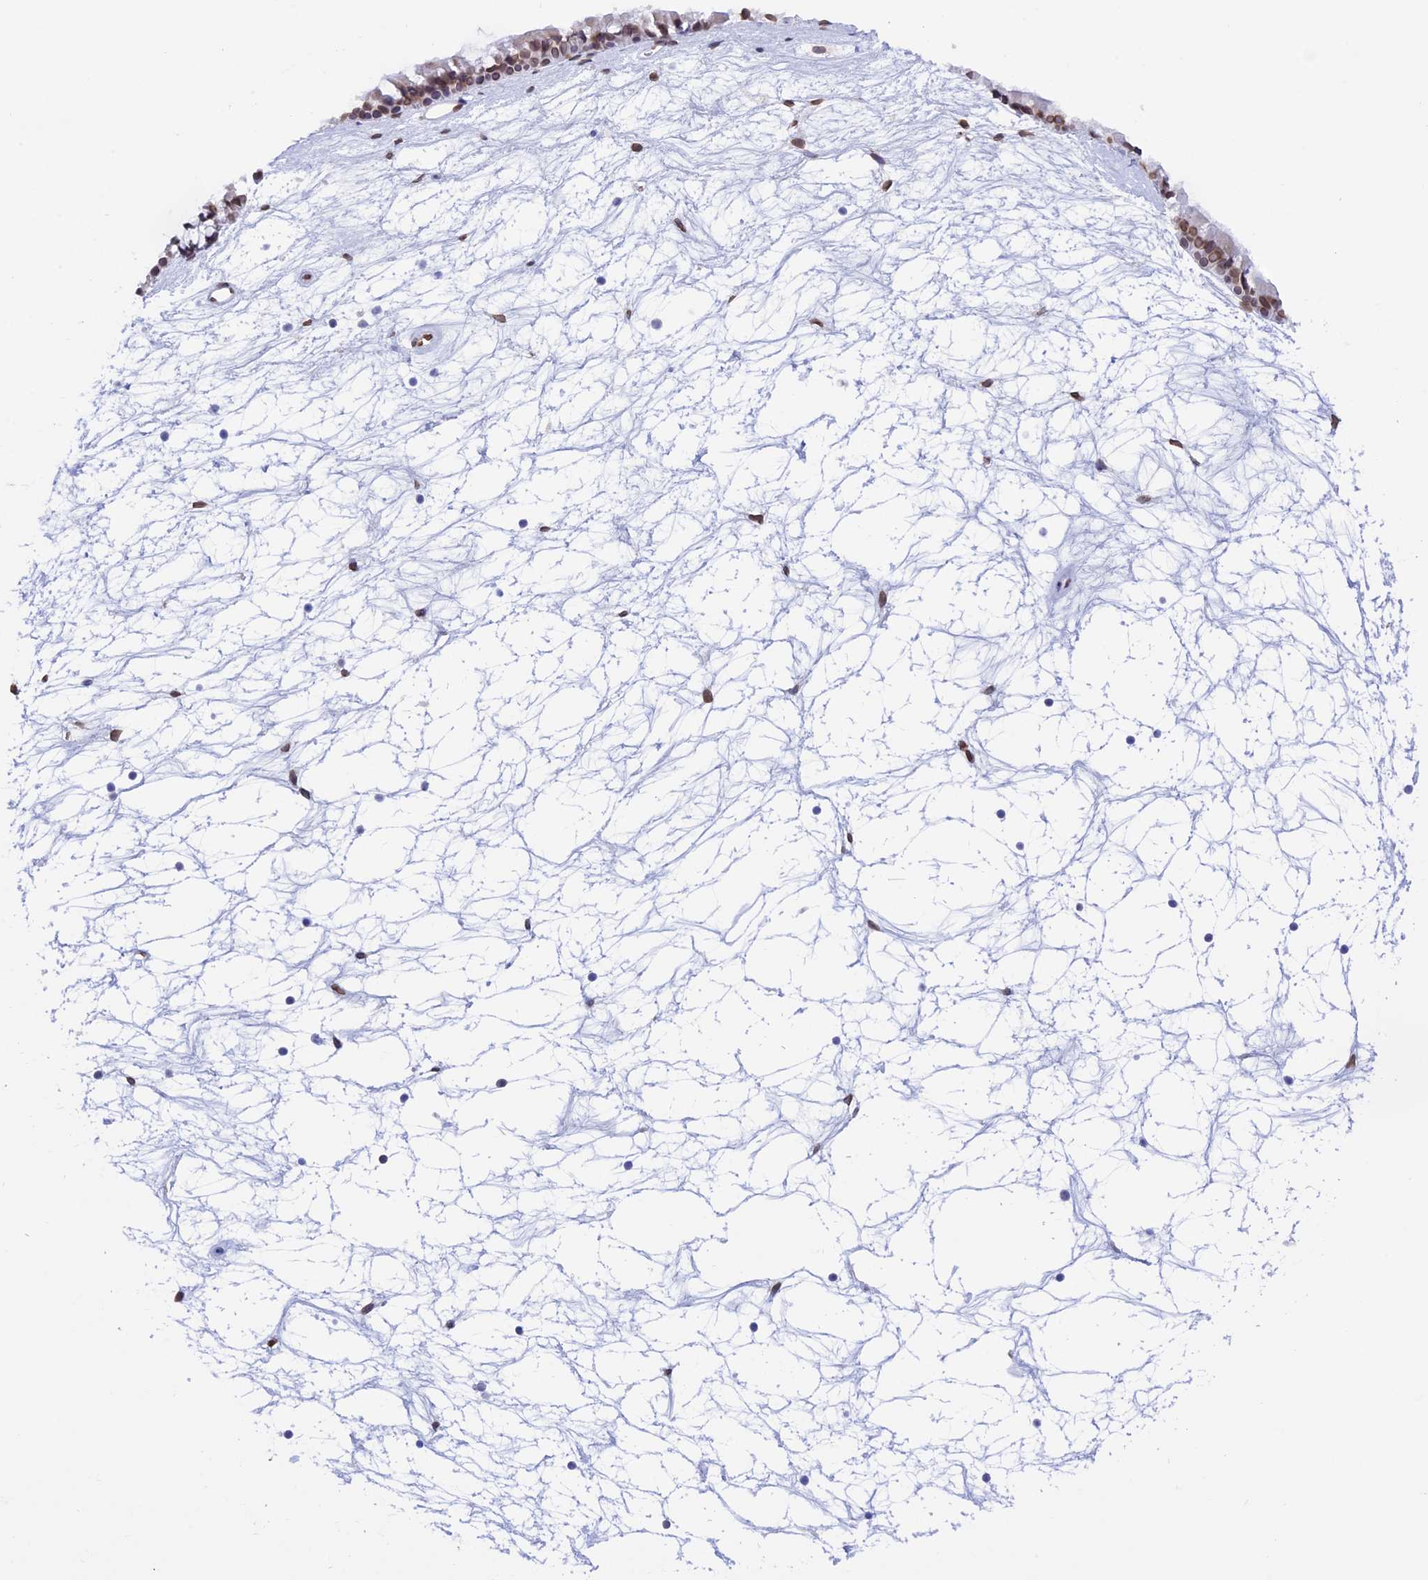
{"staining": {"intensity": "weak", "quantity": ">75%", "location": "nuclear"}, "tissue": "nasopharynx", "cell_type": "Respiratory epithelial cells", "image_type": "normal", "snomed": [{"axis": "morphology", "description": "Normal tissue, NOS"}, {"axis": "topography", "description": "Nasopharynx"}], "caption": "Protein analysis of benign nasopharynx exhibits weak nuclear expression in about >75% of respiratory epithelial cells. The protein of interest is shown in brown color, while the nuclei are stained blue.", "gene": "TMPRSS7", "patient": {"sex": "male", "age": 64}}